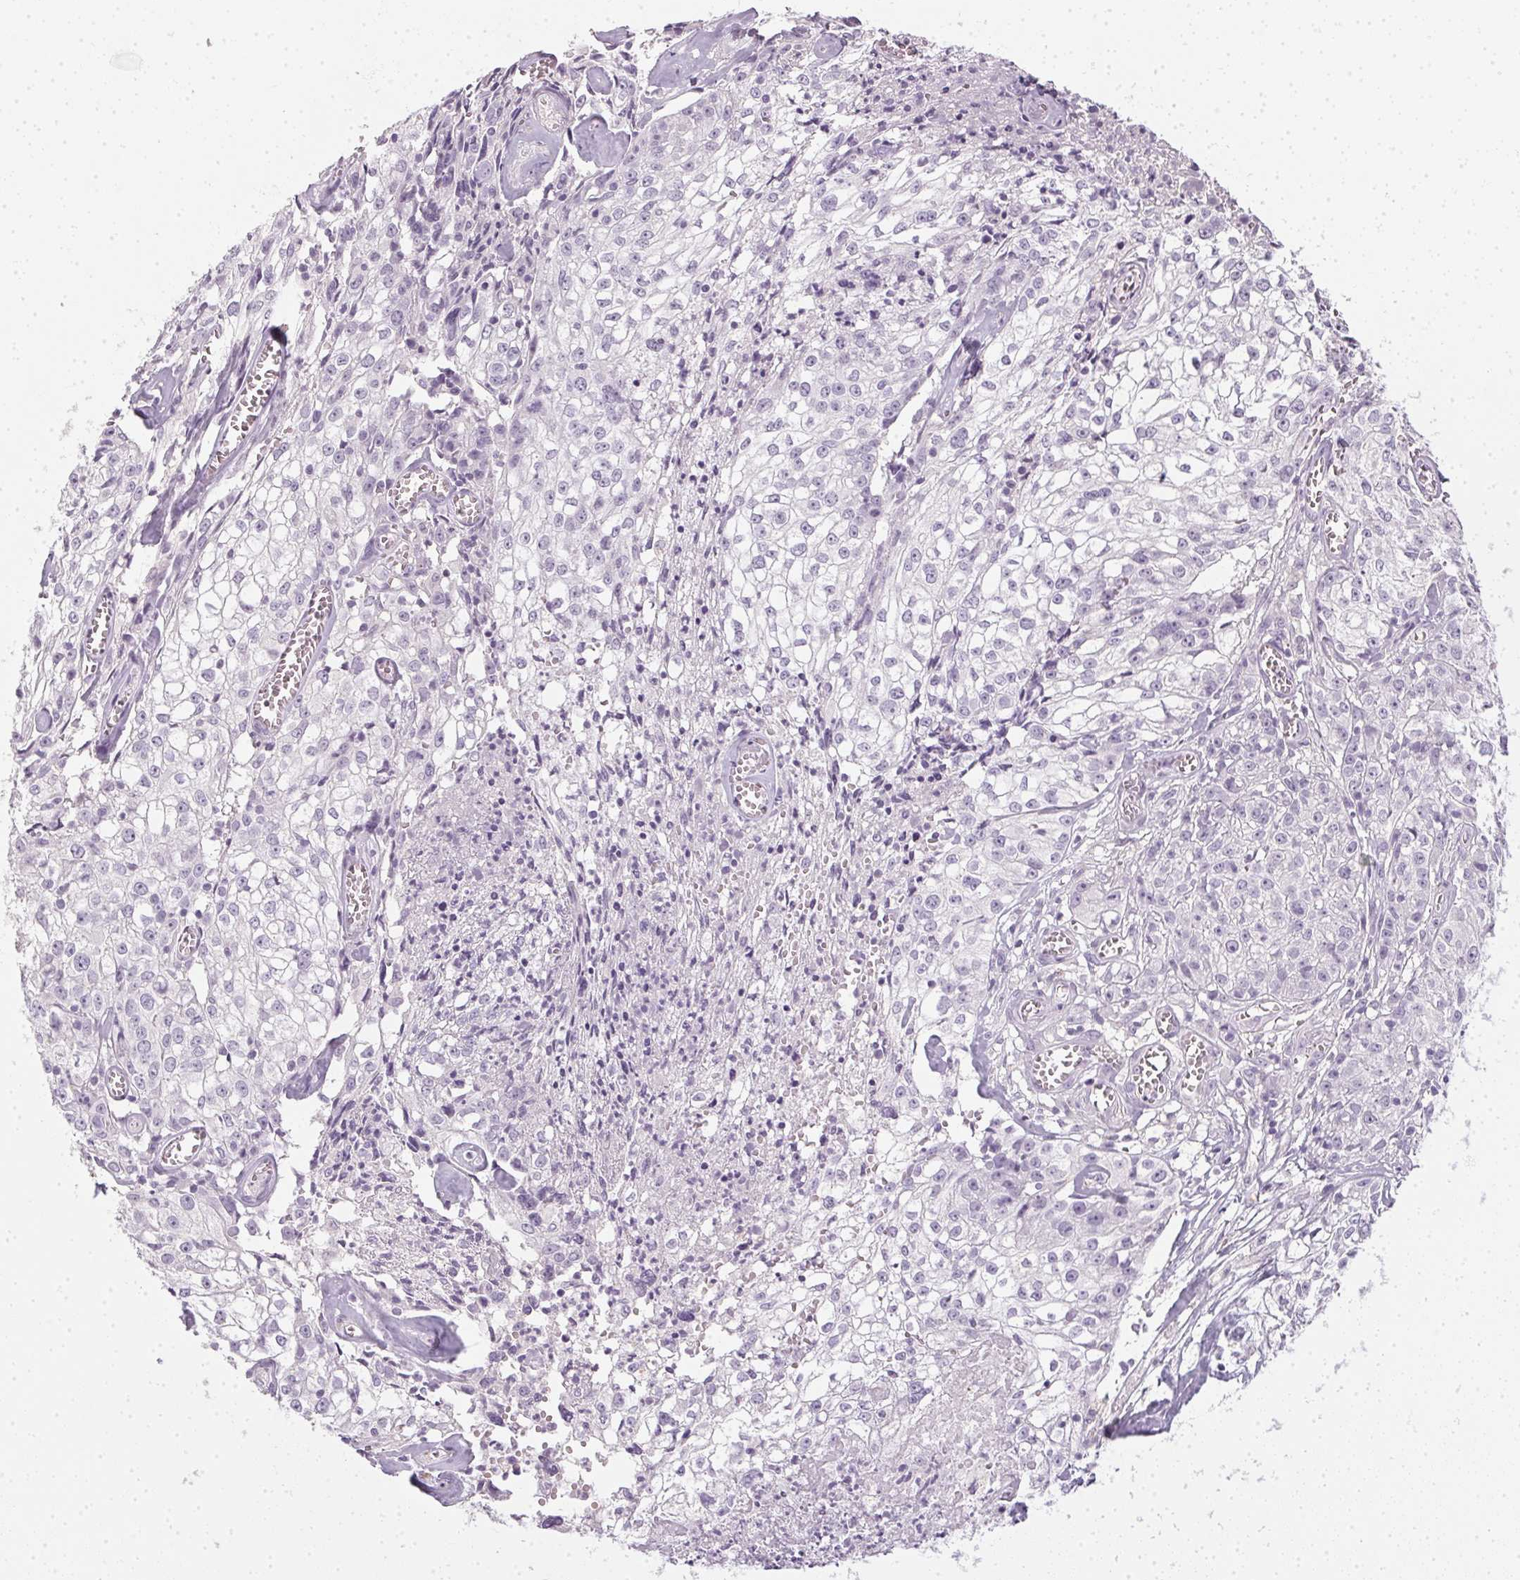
{"staining": {"intensity": "negative", "quantity": "none", "location": "none"}, "tissue": "cervical cancer", "cell_type": "Tumor cells", "image_type": "cancer", "snomed": [{"axis": "morphology", "description": "Squamous cell carcinoma, NOS"}, {"axis": "topography", "description": "Cervix"}], "caption": "High magnification brightfield microscopy of squamous cell carcinoma (cervical) stained with DAB (brown) and counterstained with hematoxylin (blue): tumor cells show no significant expression.", "gene": "TMEM72", "patient": {"sex": "female", "age": 85}}